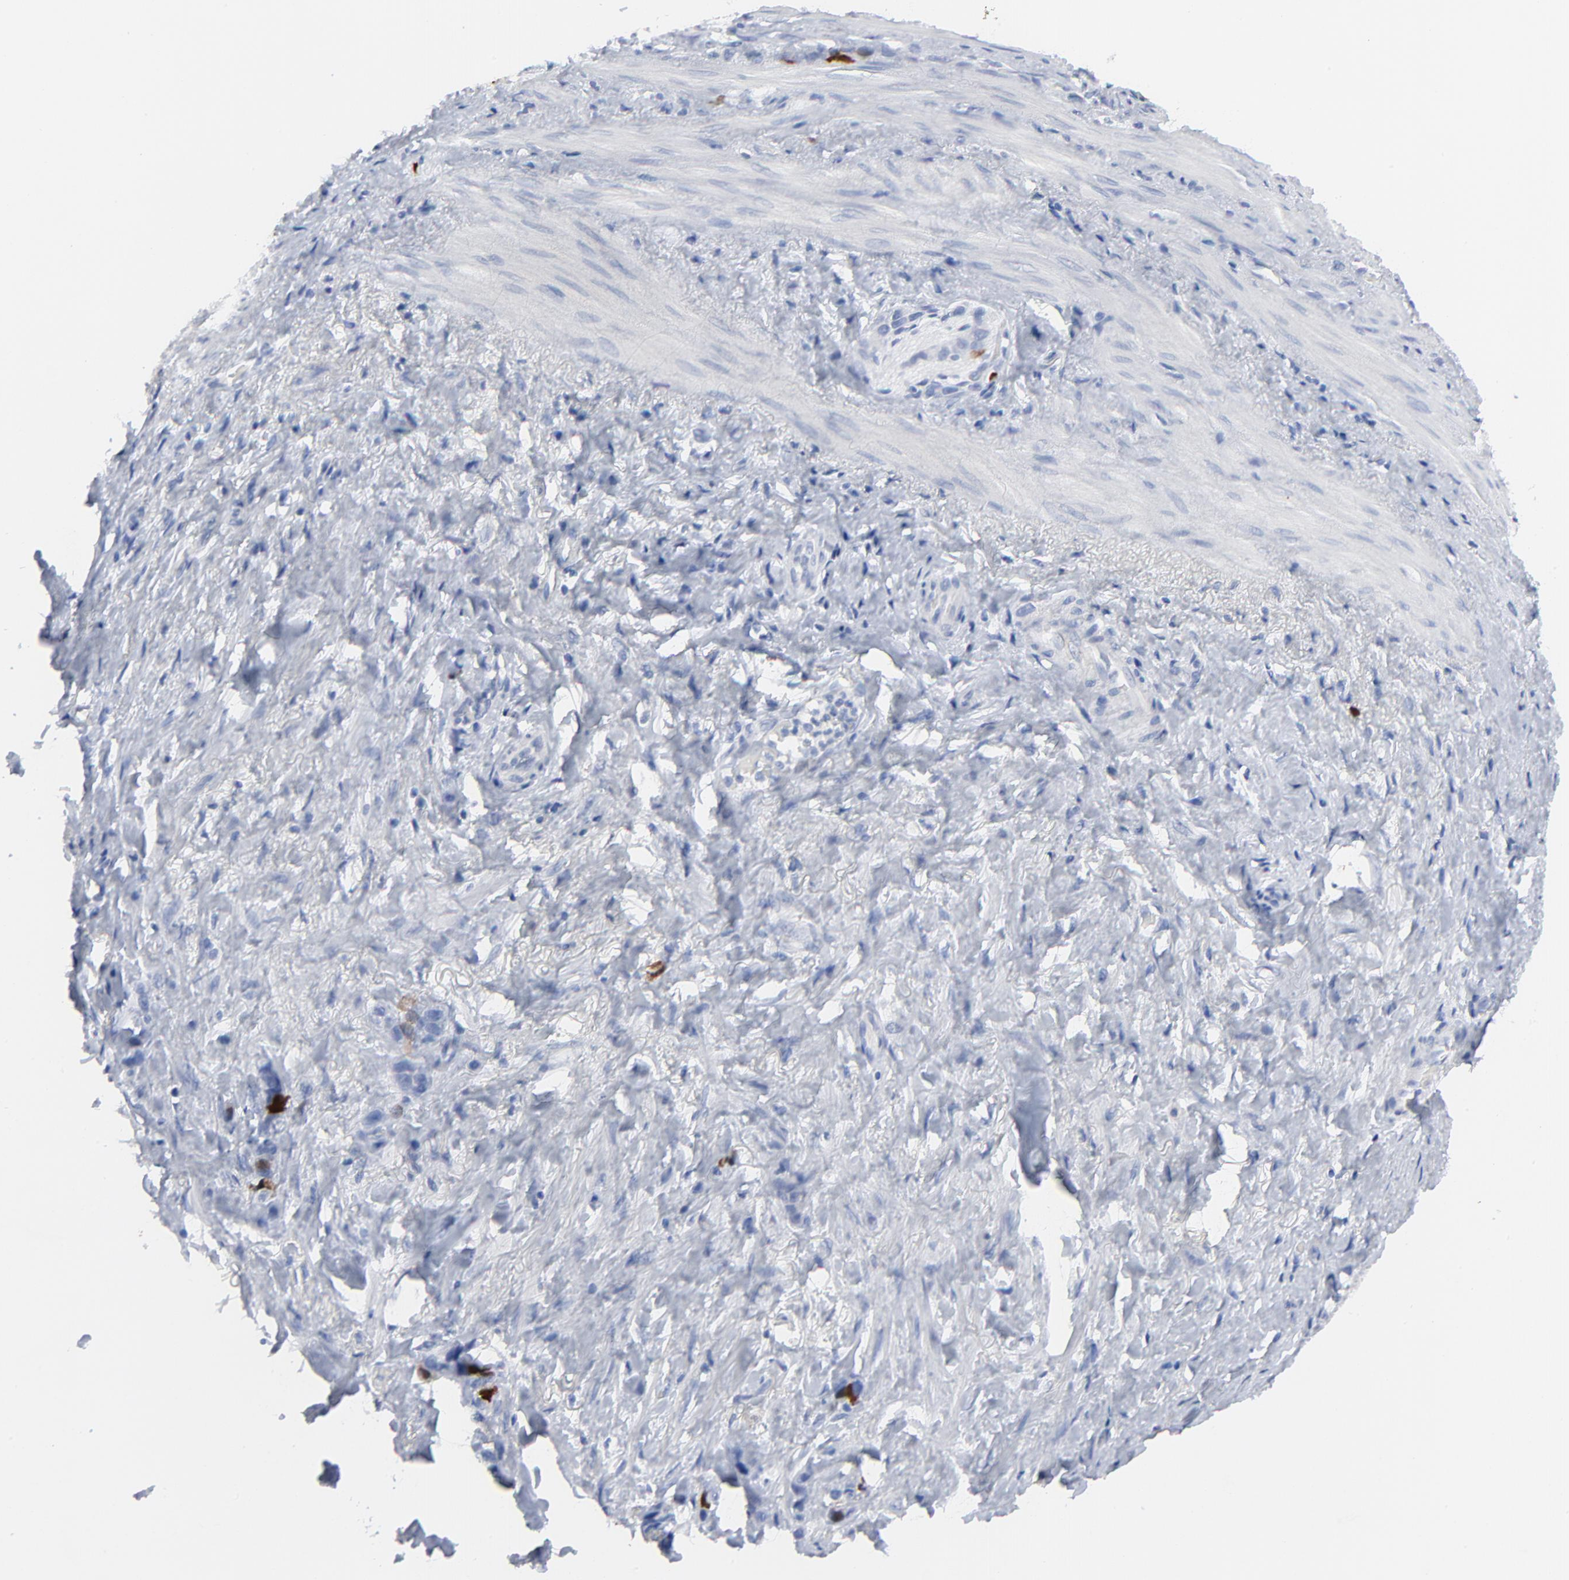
{"staining": {"intensity": "strong", "quantity": "<25%", "location": "cytoplasmic/membranous,nuclear"}, "tissue": "stomach cancer", "cell_type": "Tumor cells", "image_type": "cancer", "snomed": [{"axis": "morphology", "description": "Normal tissue, NOS"}, {"axis": "morphology", "description": "Adenocarcinoma, NOS"}, {"axis": "morphology", "description": "Adenocarcinoma, High grade"}, {"axis": "topography", "description": "Stomach, upper"}, {"axis": "topography", "description": "Stomach"}], "caption": "Protein analysis of stomach cancer (adenocarcinoma) tissue displays strong cytoplasmic/membranous and nuclear expression in approximately <25% of tumor cells. The protein is stained brown, and the nuclei are stained in blue (DAB (3,3'-diaminobenzidine) IHC with brightfield microscopy, high magnification).", "gene": "CDK1", "patient": {"sex": "female", "age": 65}}